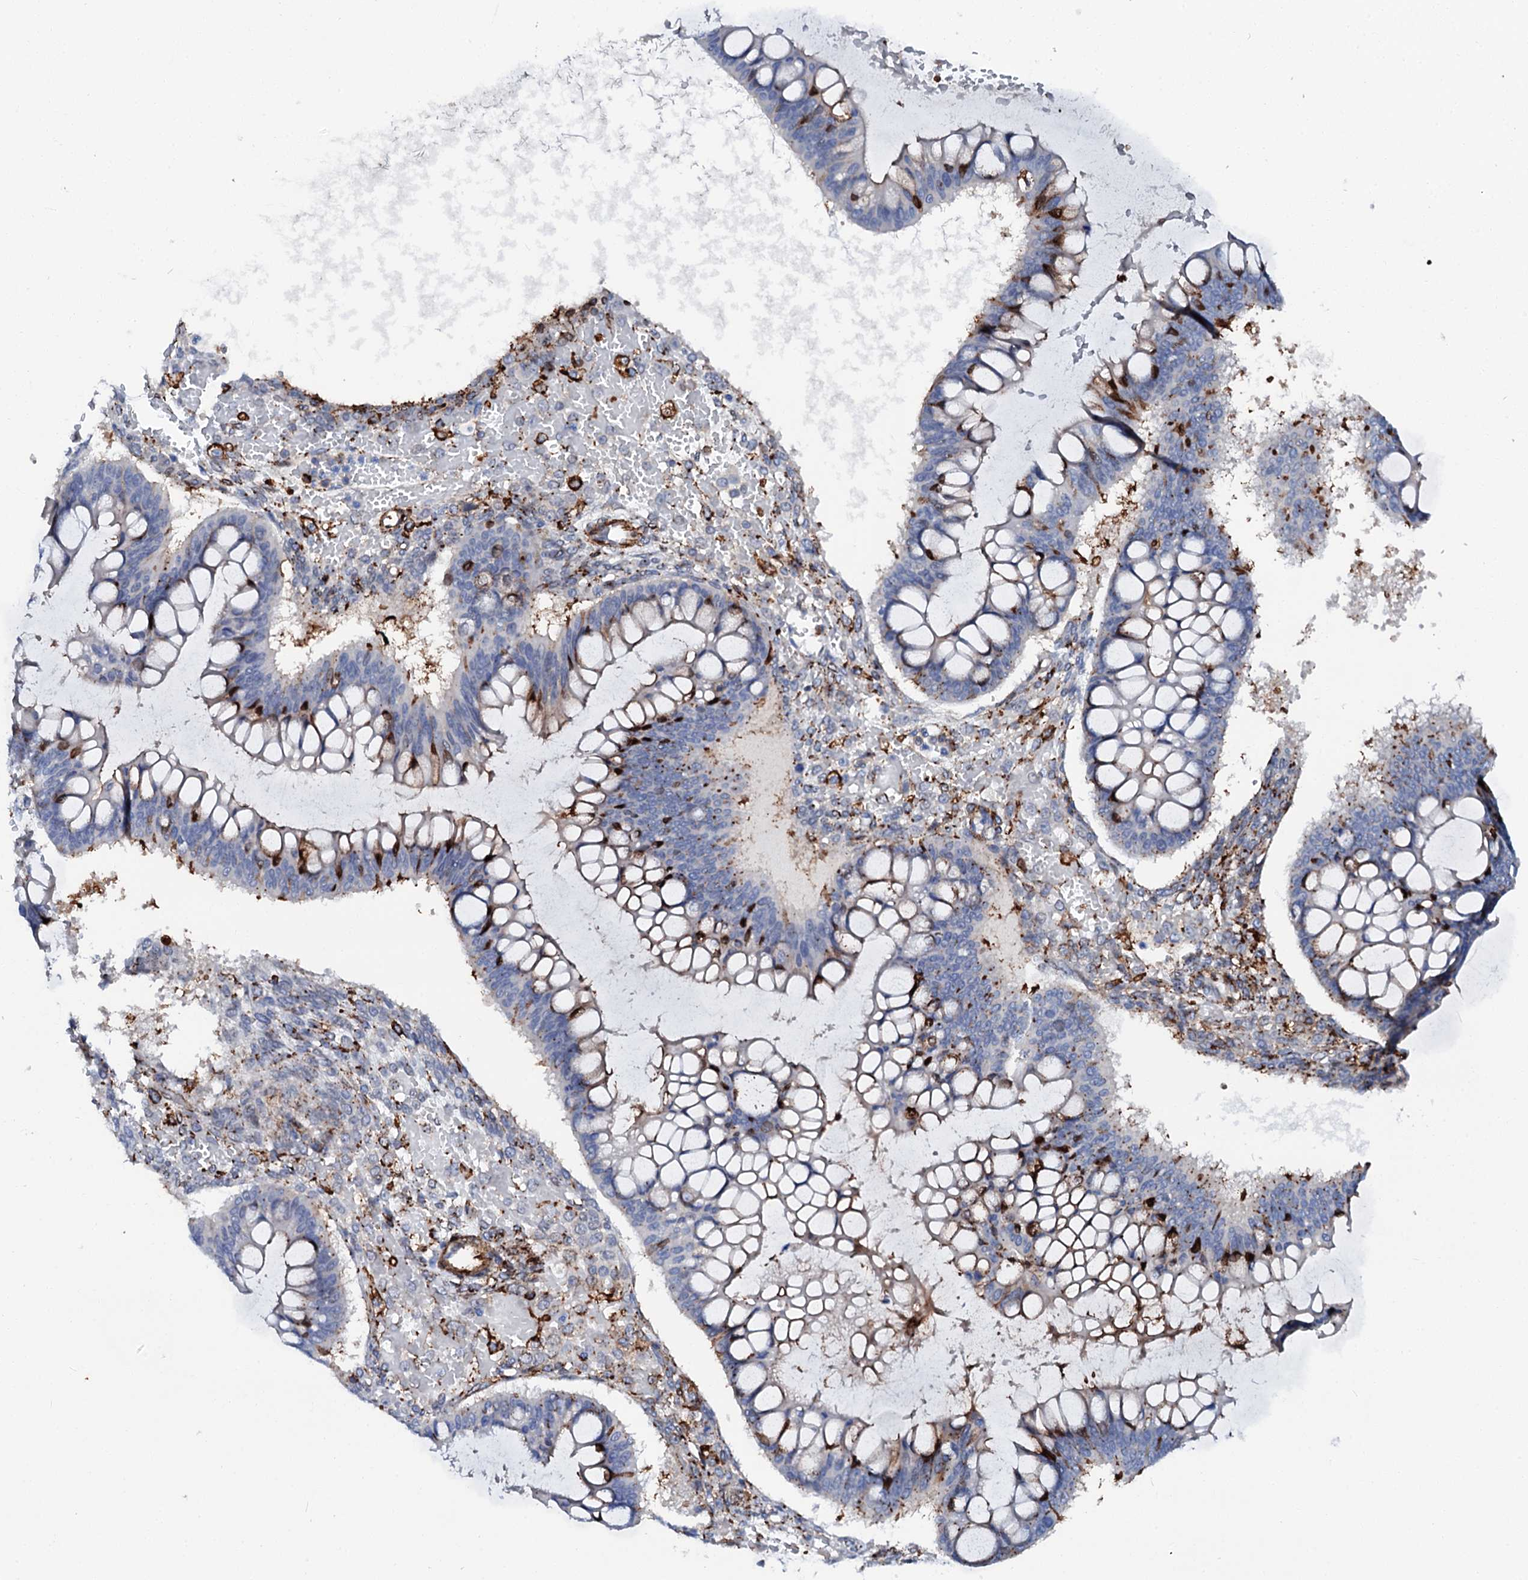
{"staining": {"intensity": "negative", "quantity": "none", "location": "none"}, "tissue": "ovarian cancer", "cell_type": "Tumor cells", "image_type": "cancer", "snomed": [{"axis": "morphology", "description": "Cystadenocarcinoma, mucinous, NOS"}, {"axis": "topography", "description": "Ovary"}], "caption": "There is no significant expression in tumor cells of ovarian cancer (mucinous cystadenocarcinoma).", "gene": "MED13L", "patient": {"sex": "female", "age": 73}}